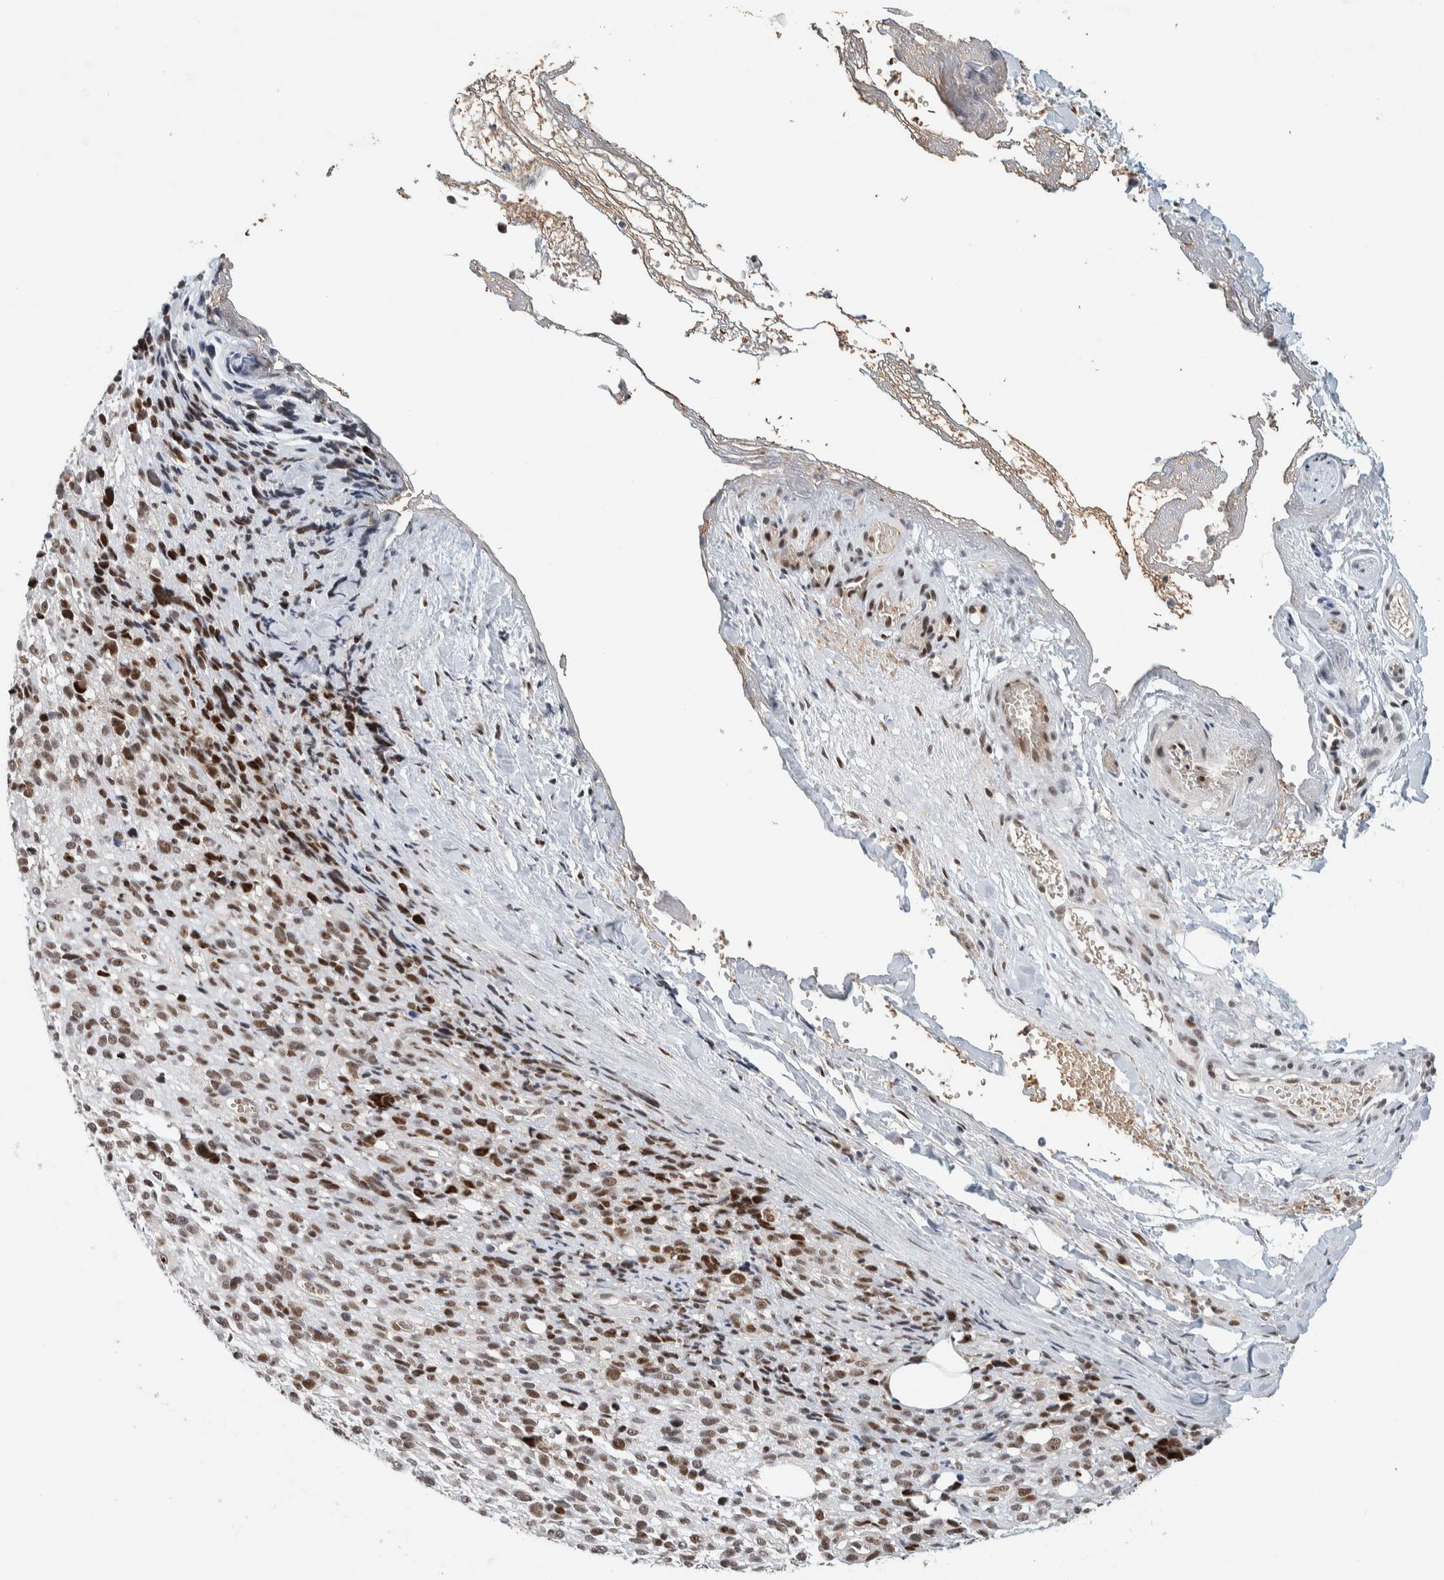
{"staining": {"intensity": "moderate", "quantity": ">75%", "location": "nuclear"}, "tissue": "melanoma", "cell_type": "Tumor cells", "image_type": "cancer", "snomed": [{"axis": "morphology", "description": "Malignant melanoma, NOS"}, {"axis": "topography", "description": "Skin"}], "caption": "Brown immunohistochemical staining in human malignant melanoma demonstrates moderate nuclear positivity in about >75% of tumor cells.", "gene": "ZBTB2", "patient": {"sex": "female", "age": 55}}